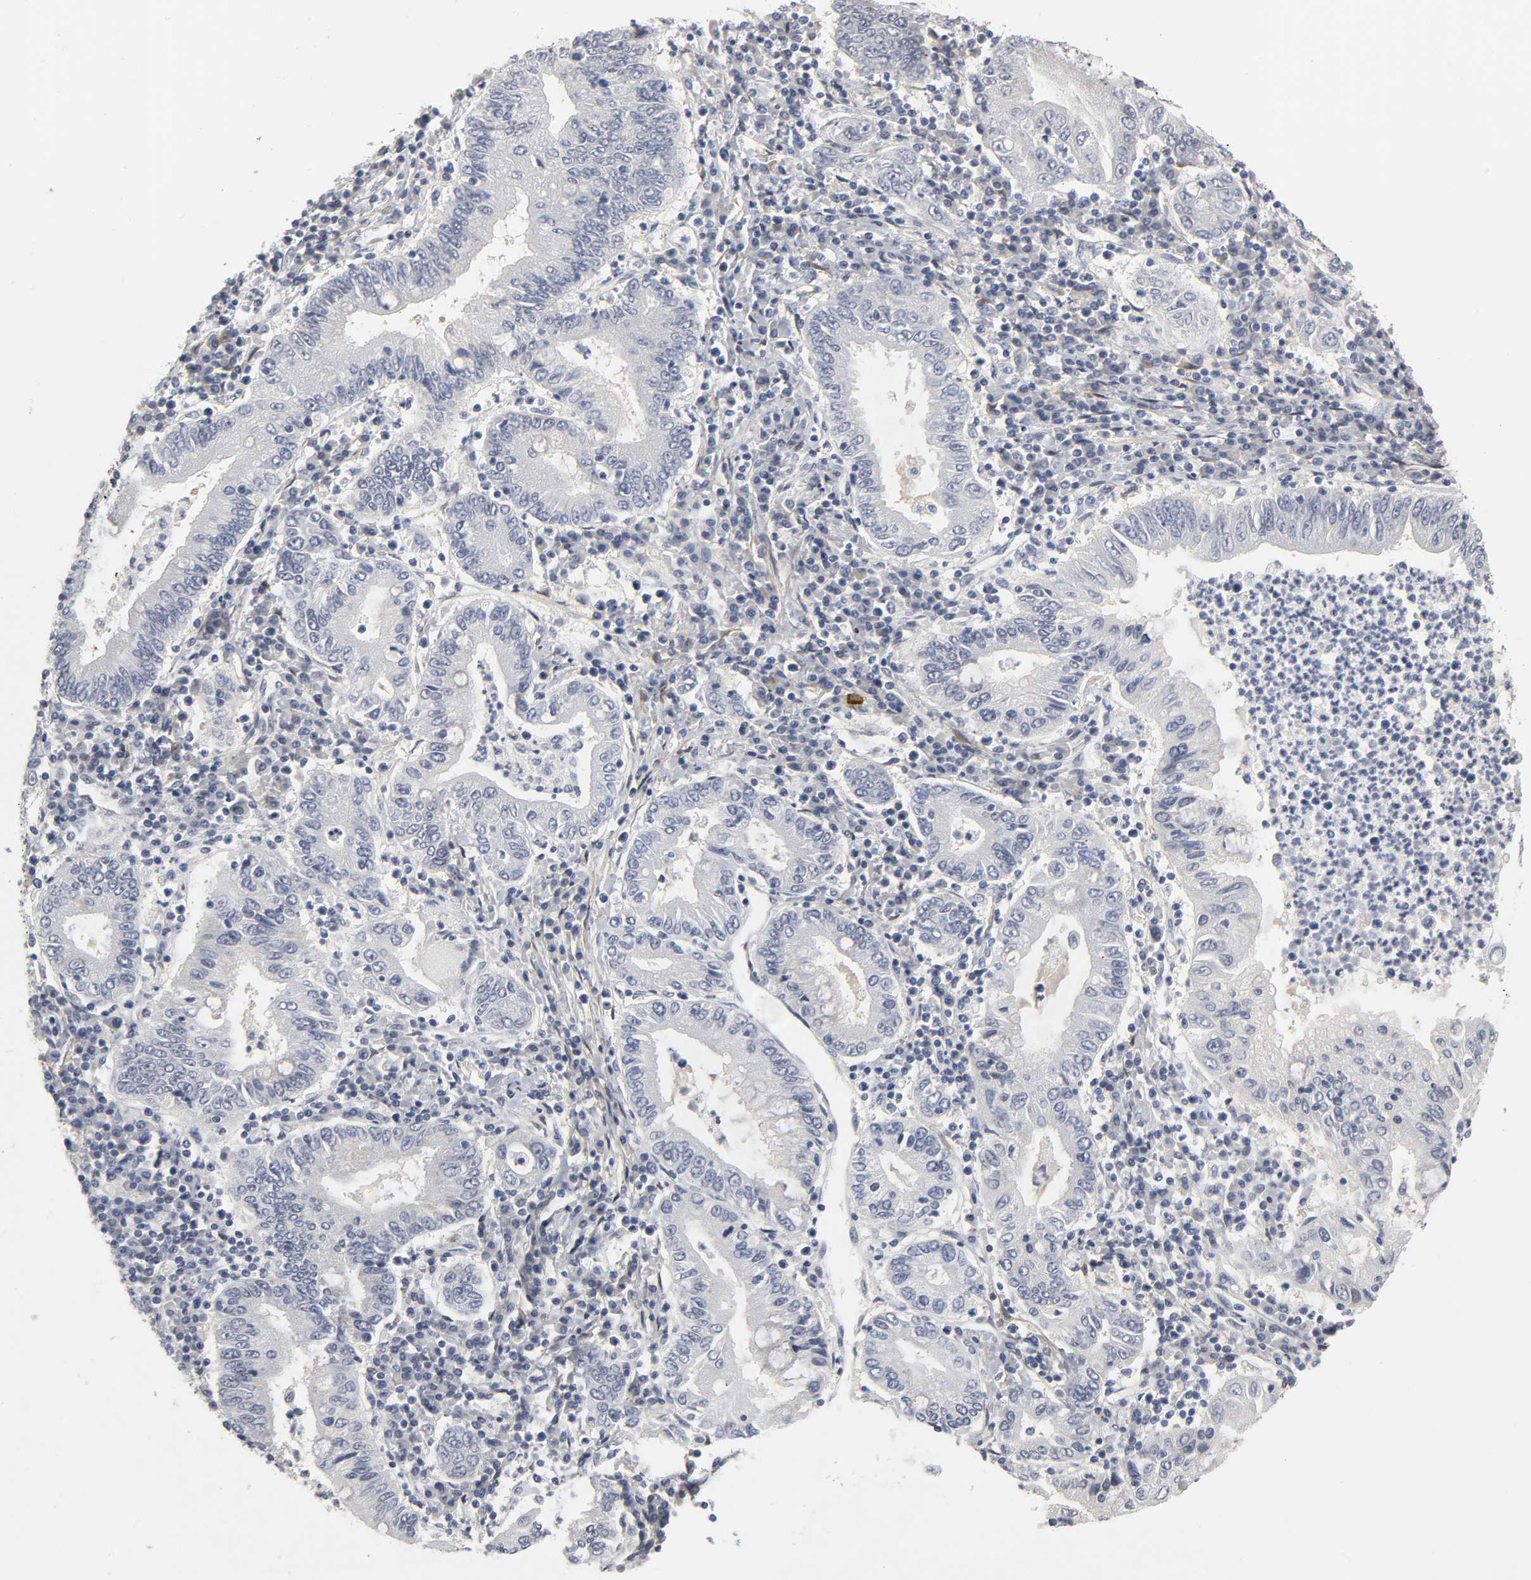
{"staining": {"intensity": "negative", "quantity": "none", "location": "none"}, "tissue": "stomach cancer", "cell_type": "Tumor cells", "image_type": "cancer", "snomed": [{"axis": "morphology", "description": "Normal tissue, NOS"}, {"axis": "morphology", "description": "Adenocarcinoma, NOS"}, {"axis": "topography", "description": "Esophagus"}, {"axis": "topography", "description": "Stomach, upper"}, {"axis": "topography", "description": "Peripheral nerve tissue"}], "caption": "This is a histopathology image of immunohistochemistry (IHC) staining of stomach cancer (adenocarcinoma), which shows no expression in tumor cells.", "gene": "PDLIM3", "patient": {"sex": "male", "age": 62}}